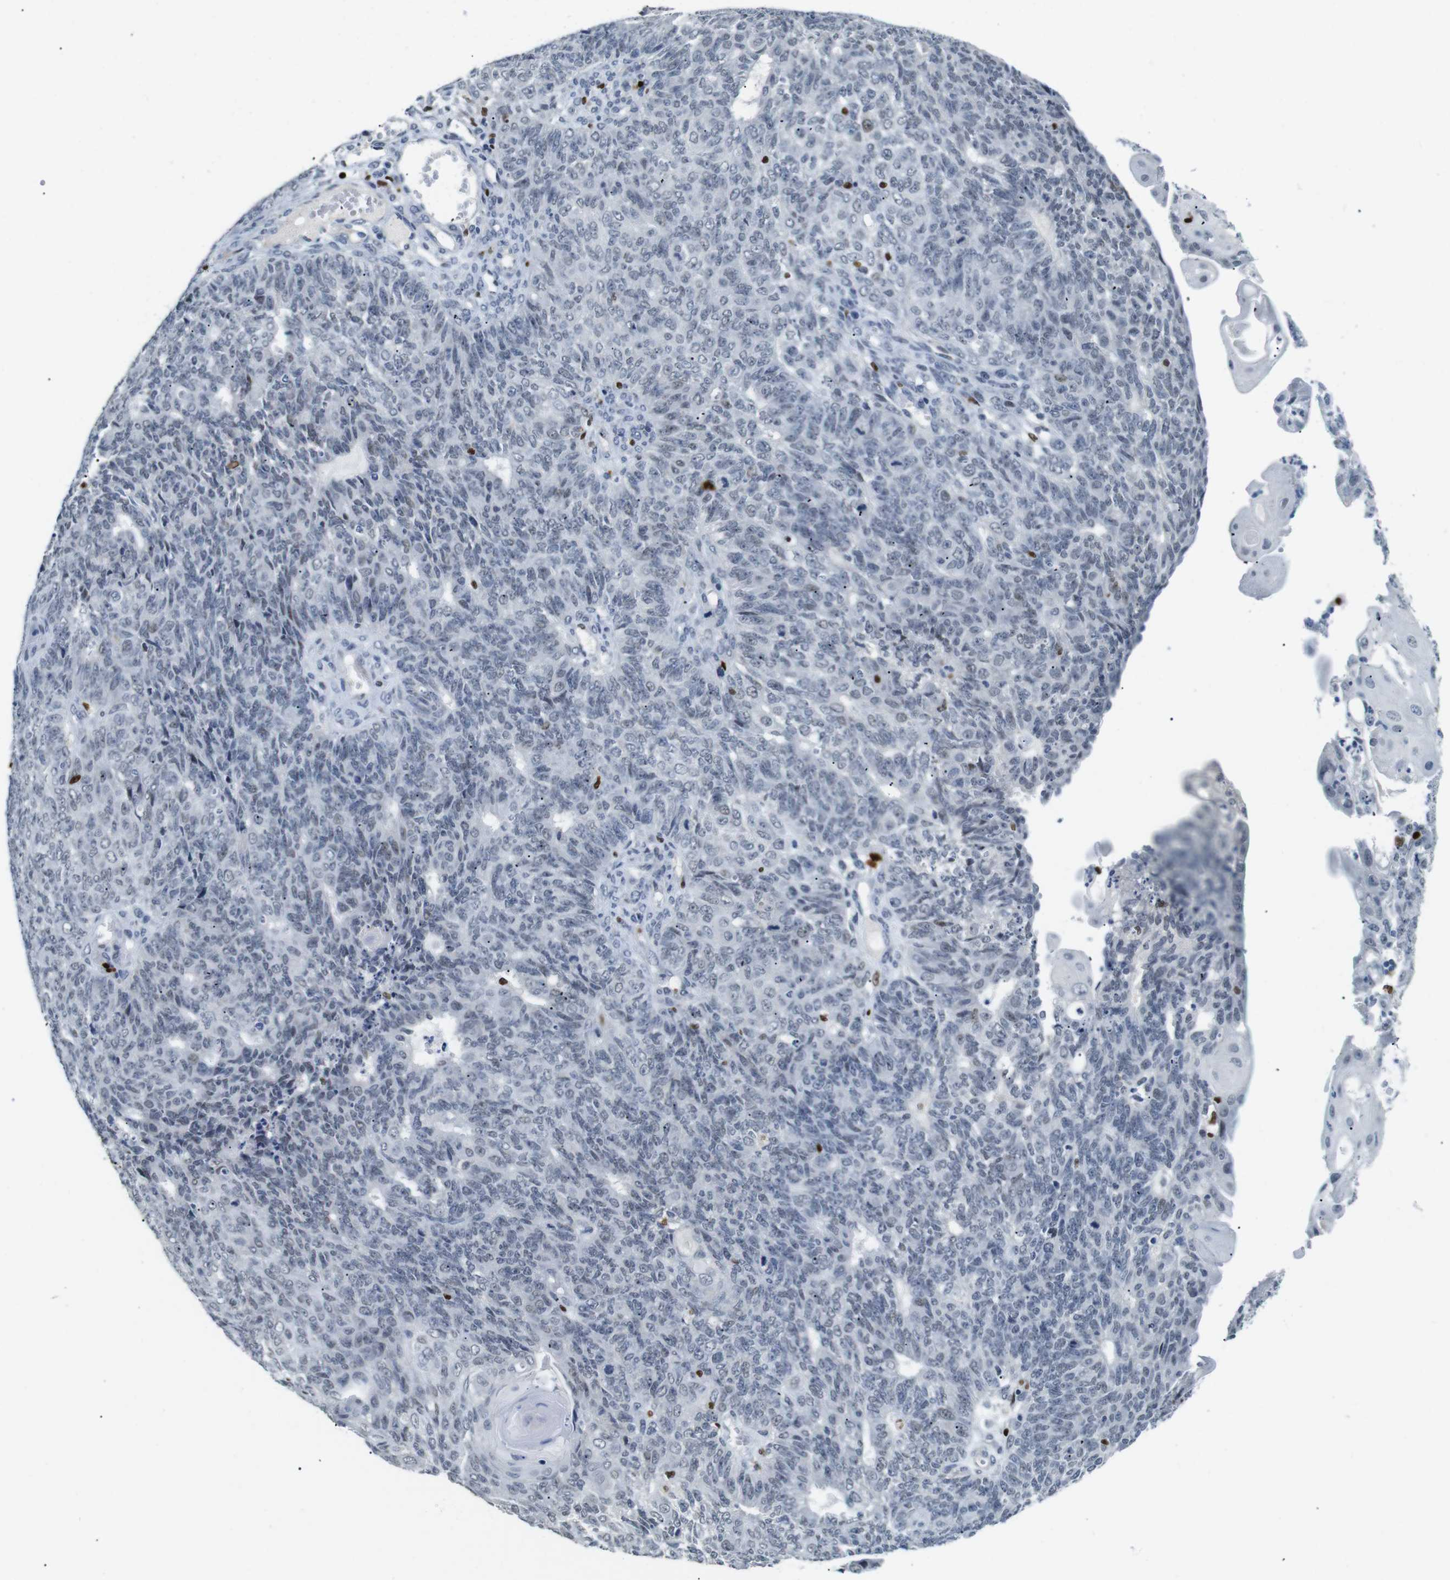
{"staining": {"intensity": "negative", "quantity": "none", "location": "none"}, "tissue": "endometrial cancer", "cell_type": "Tumor cells", "image_type": "cancer", "snomed": [{"axis": "morphology", "description": "Adenocarcinoma, NOS"}, {"axis": "topography", "description": "Endometrium"}], "caption": "Photomicrograph shows no significant protein staining in tumor cells of endometrial cancer (adenocarcinoma).", "gene": "IRF8", "patient": {"sex": "female", "age": 32}}